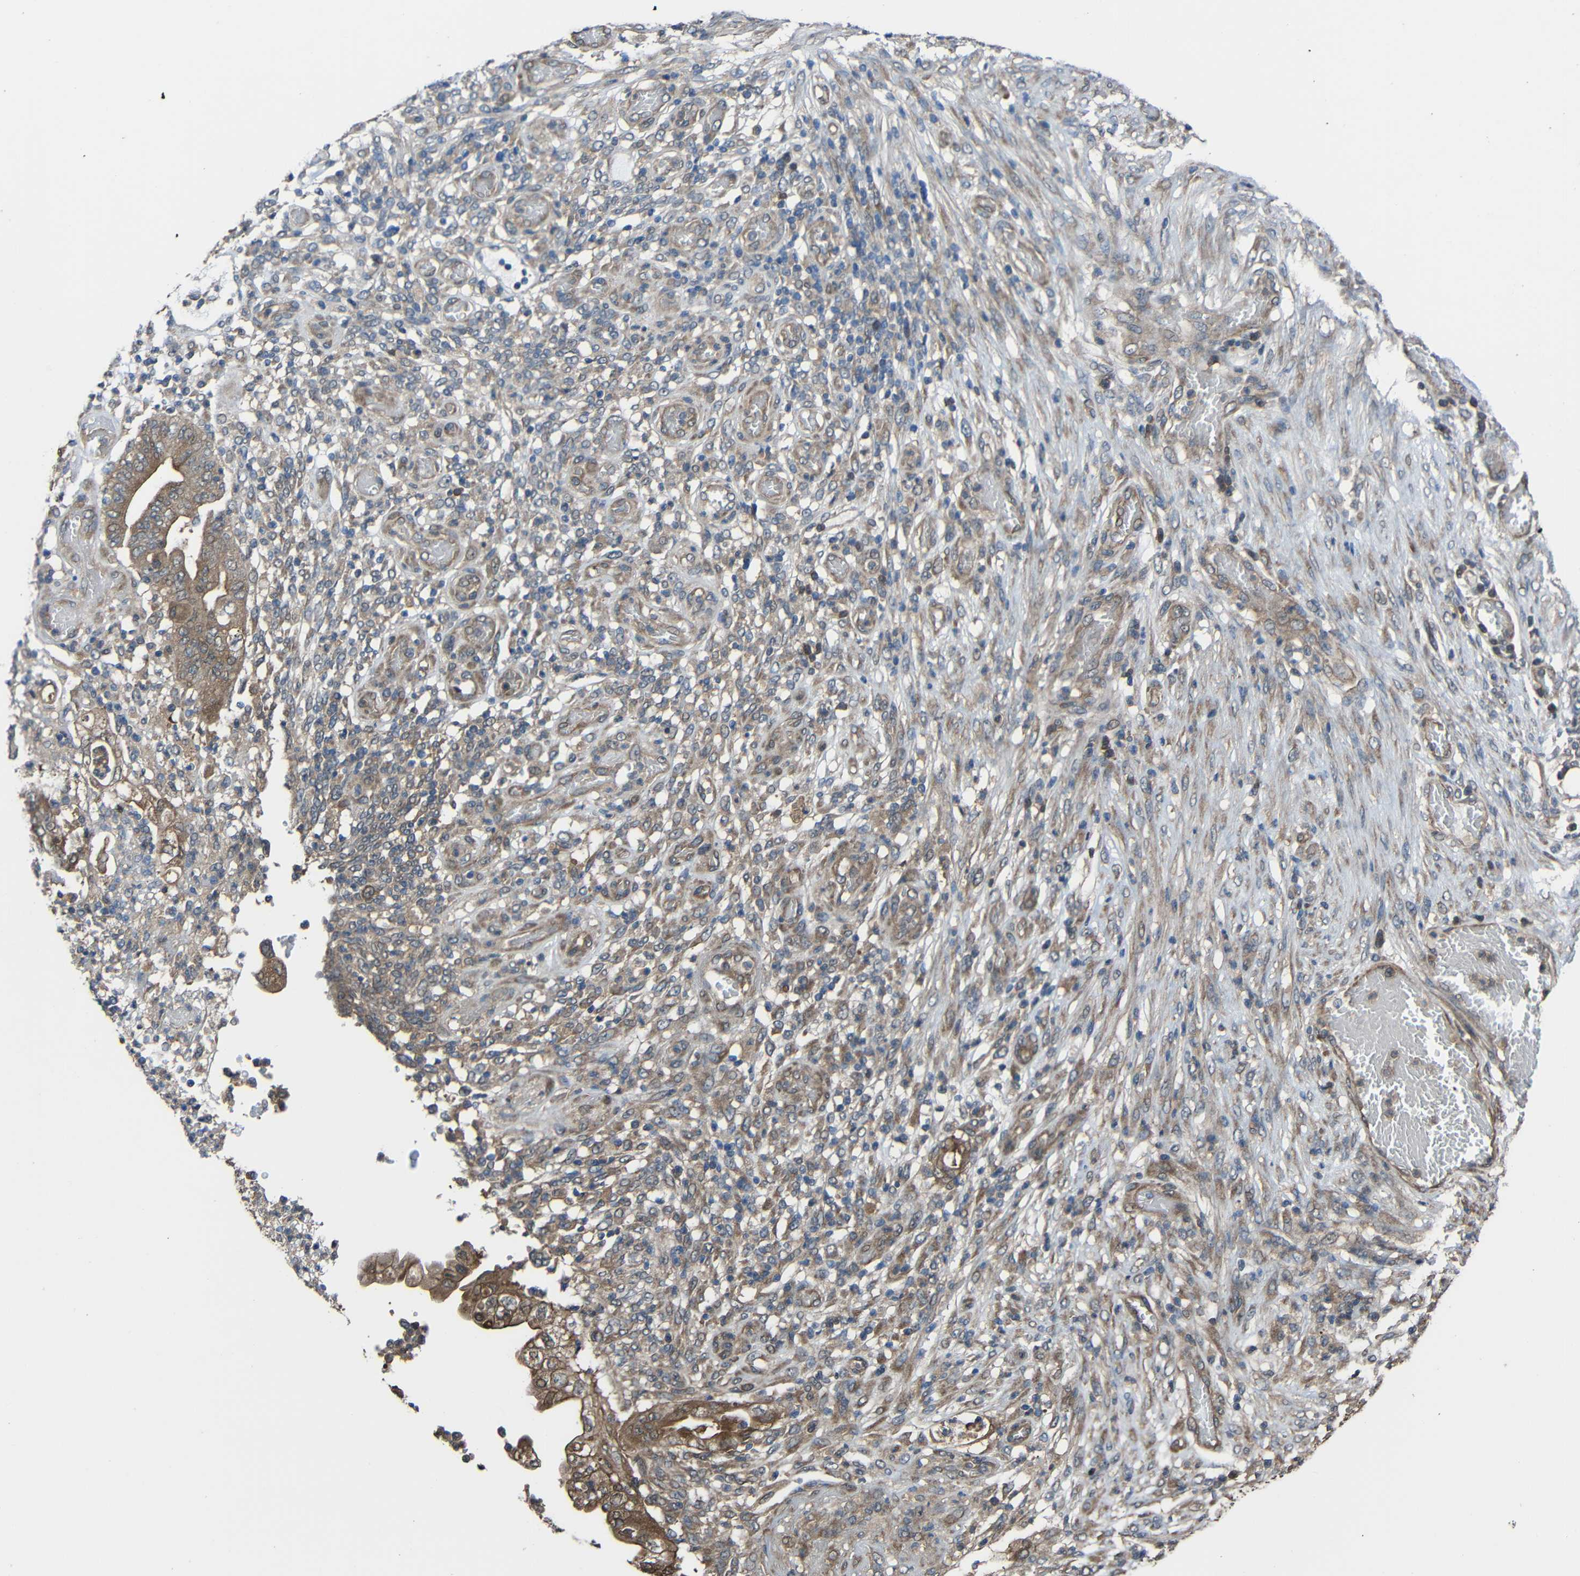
{"staining": {"intensity": "moderate", "quantity": ">75%", "location": "cytoplasmic/membranous"}, "tissue": "stomach cancer", "cell_type": "Tumor cells", "image_type": "cancer", "snomed": [{"axis": "morphology", "description": "Adenocarcinoma, NOS"}, {"axis": "topography", "description": "Stomach"}], "caption": "Moderate cytoplasmic/membranous protein staining is appreciated in about >75% of tumor cells in adenocarcinoma (stomach).", "gene": "CHST9", "patient": {"sex": "female", "age": 73}}